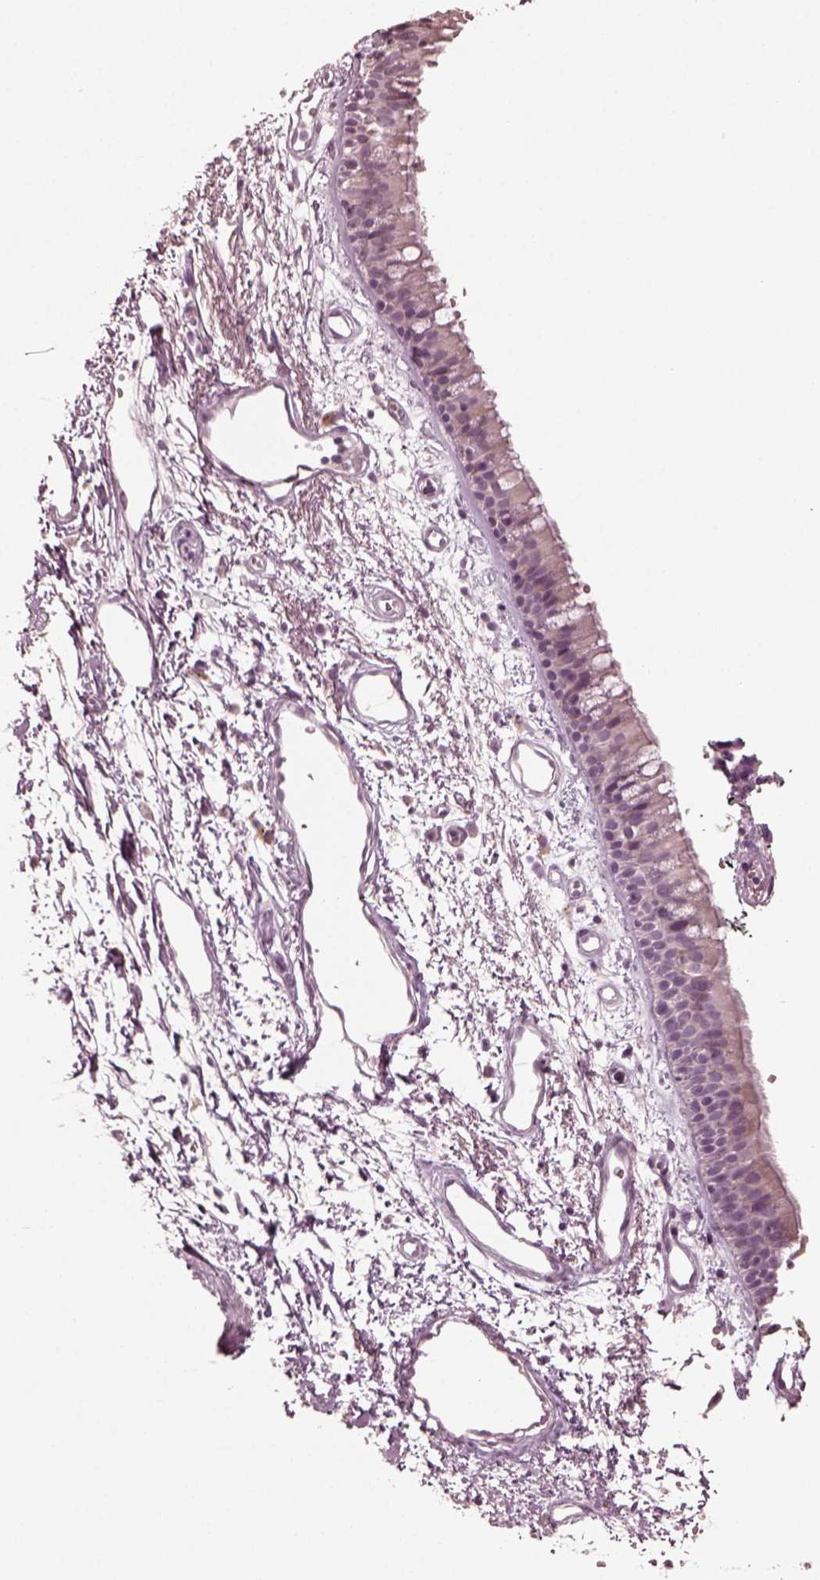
{"staining": {"intensity": "negative", "quantity": "none", "location": "none"}, "tissue": "bronchus", "cell_type": "Respiratory epithelial cells", "image_type": "normal", "snomed": [{"axis": "morphology", "description": "Normal tissue, NOS"}, {"axis": "morphology", "description": "Squamous cell carcinoma, NOS"}, {"axis": "topography", "description": "Cartilage tissue"}, {"axis": "topography", "description": "Bronchus"}, {"axis": "topography", "description": "Lung"}], "caption": "High power microscopy photomicrograph of an immunohistochemistry (IHC) histopathology image of normal bronchus, revealing no significant expression in respiratory epithelial cells.", "gene": "RCVRN", "patient": {"sex": "male", "age": 66}}